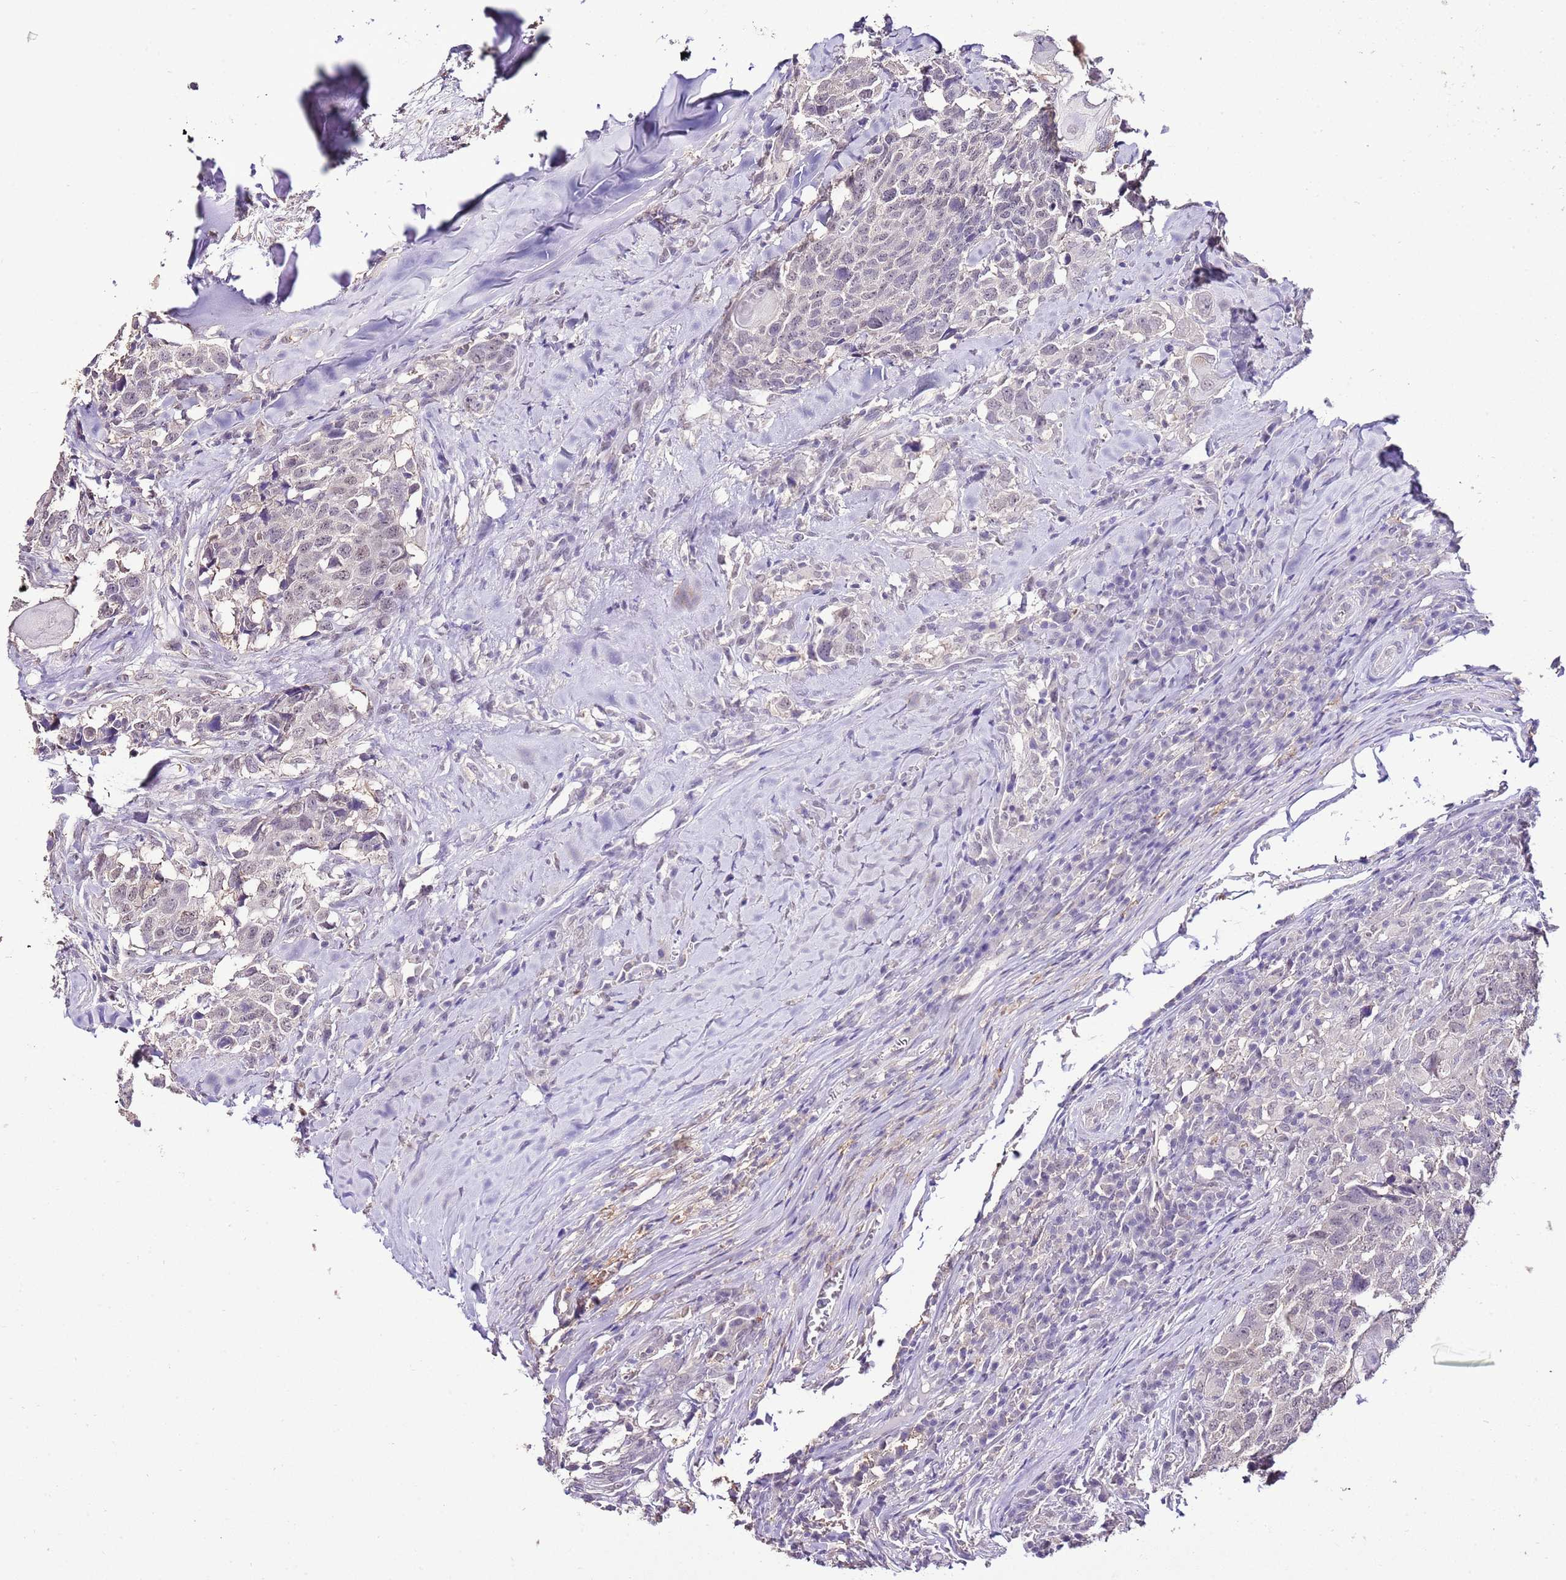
{"staining": {"intensity": "weak", "quantity": "25%-75%", "location": "nuclear"}, "tissue": "head and neck cancer", "cell_type": "Tumor cells", "image_type": "cancer", "snomed": [{"axis": "morphology", "description": "Normal tissue, NOS"}, {"axis": "morphology", "description": "Squamous cell carcinoma, NOS"}, {"axis": "topography", "description": "Skeletal muscle"}, {"axis": "topography", "description": "Vascular tissue"}, {"axis": "topography", "description": "Peripheral nerve tissue"}, {"axis": "topography", "description": "Head-Neck"}], "caption": "Head and neck cancer stained with DAB immunohistochemistry exhibits low levels of weak nuclear positivity in approximately 25%-75% of tumor cells.", "gene": "IZUMO4", "patient": {"sex": "male", "age": 66}}